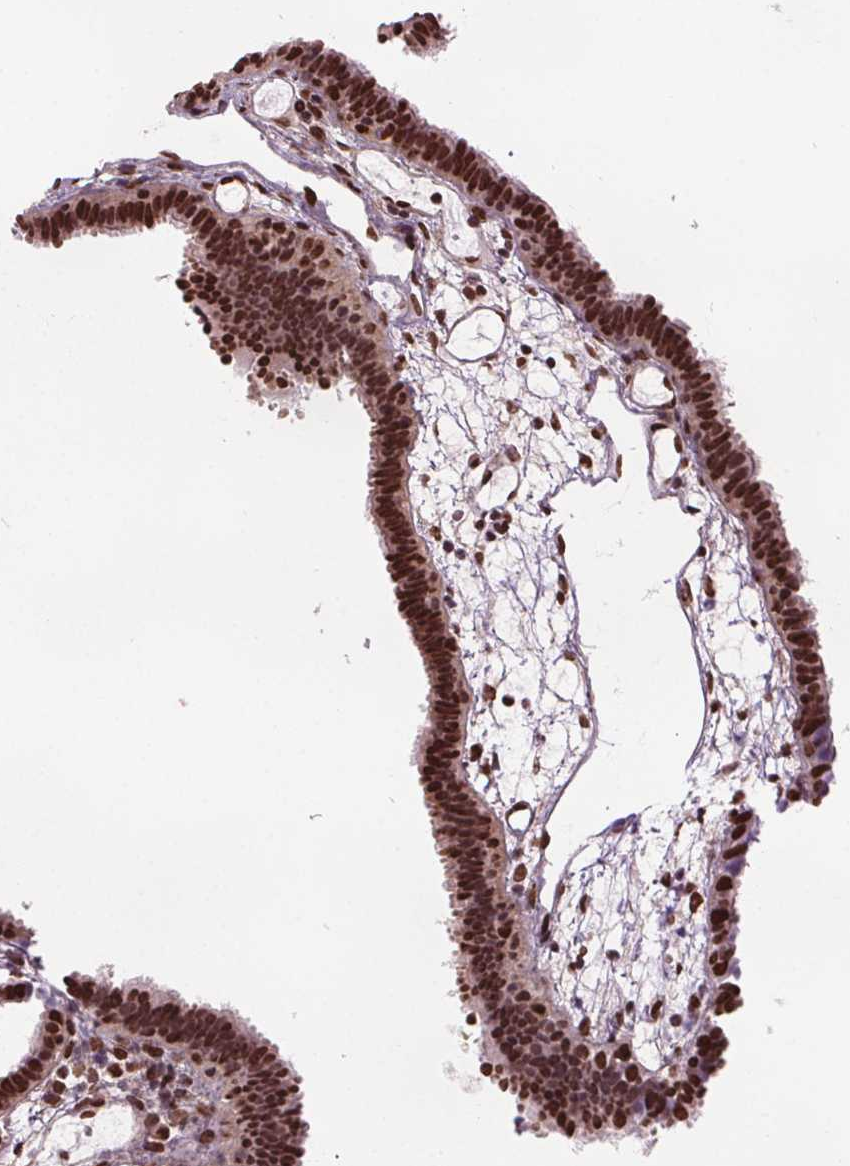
{"staining": {"intensity": "strong", "quantity": ">75%", "location": "nuclear"}, "tissue": "fallopian tube", "cell_type": "Glandular cells", "image_type": "normal", "snomed": [{"axis": "morphology", "description": "Normal tissue, NOS"}, {"axis": "topography", "description": "Fallopian tube"}], "caption": "Brown immunohistochemical staining in benign human fallopian tube shows strong nuclear staining in approximately >75% of glandular cells. The staining was performed using DAB (3,3'-diaminobenzidine), with brown indicating positive protein expression. Nuclei are stained blue with hematoxylin.", "gene": "ISLR2", "patient": {"sex": "female", "age": 37}}